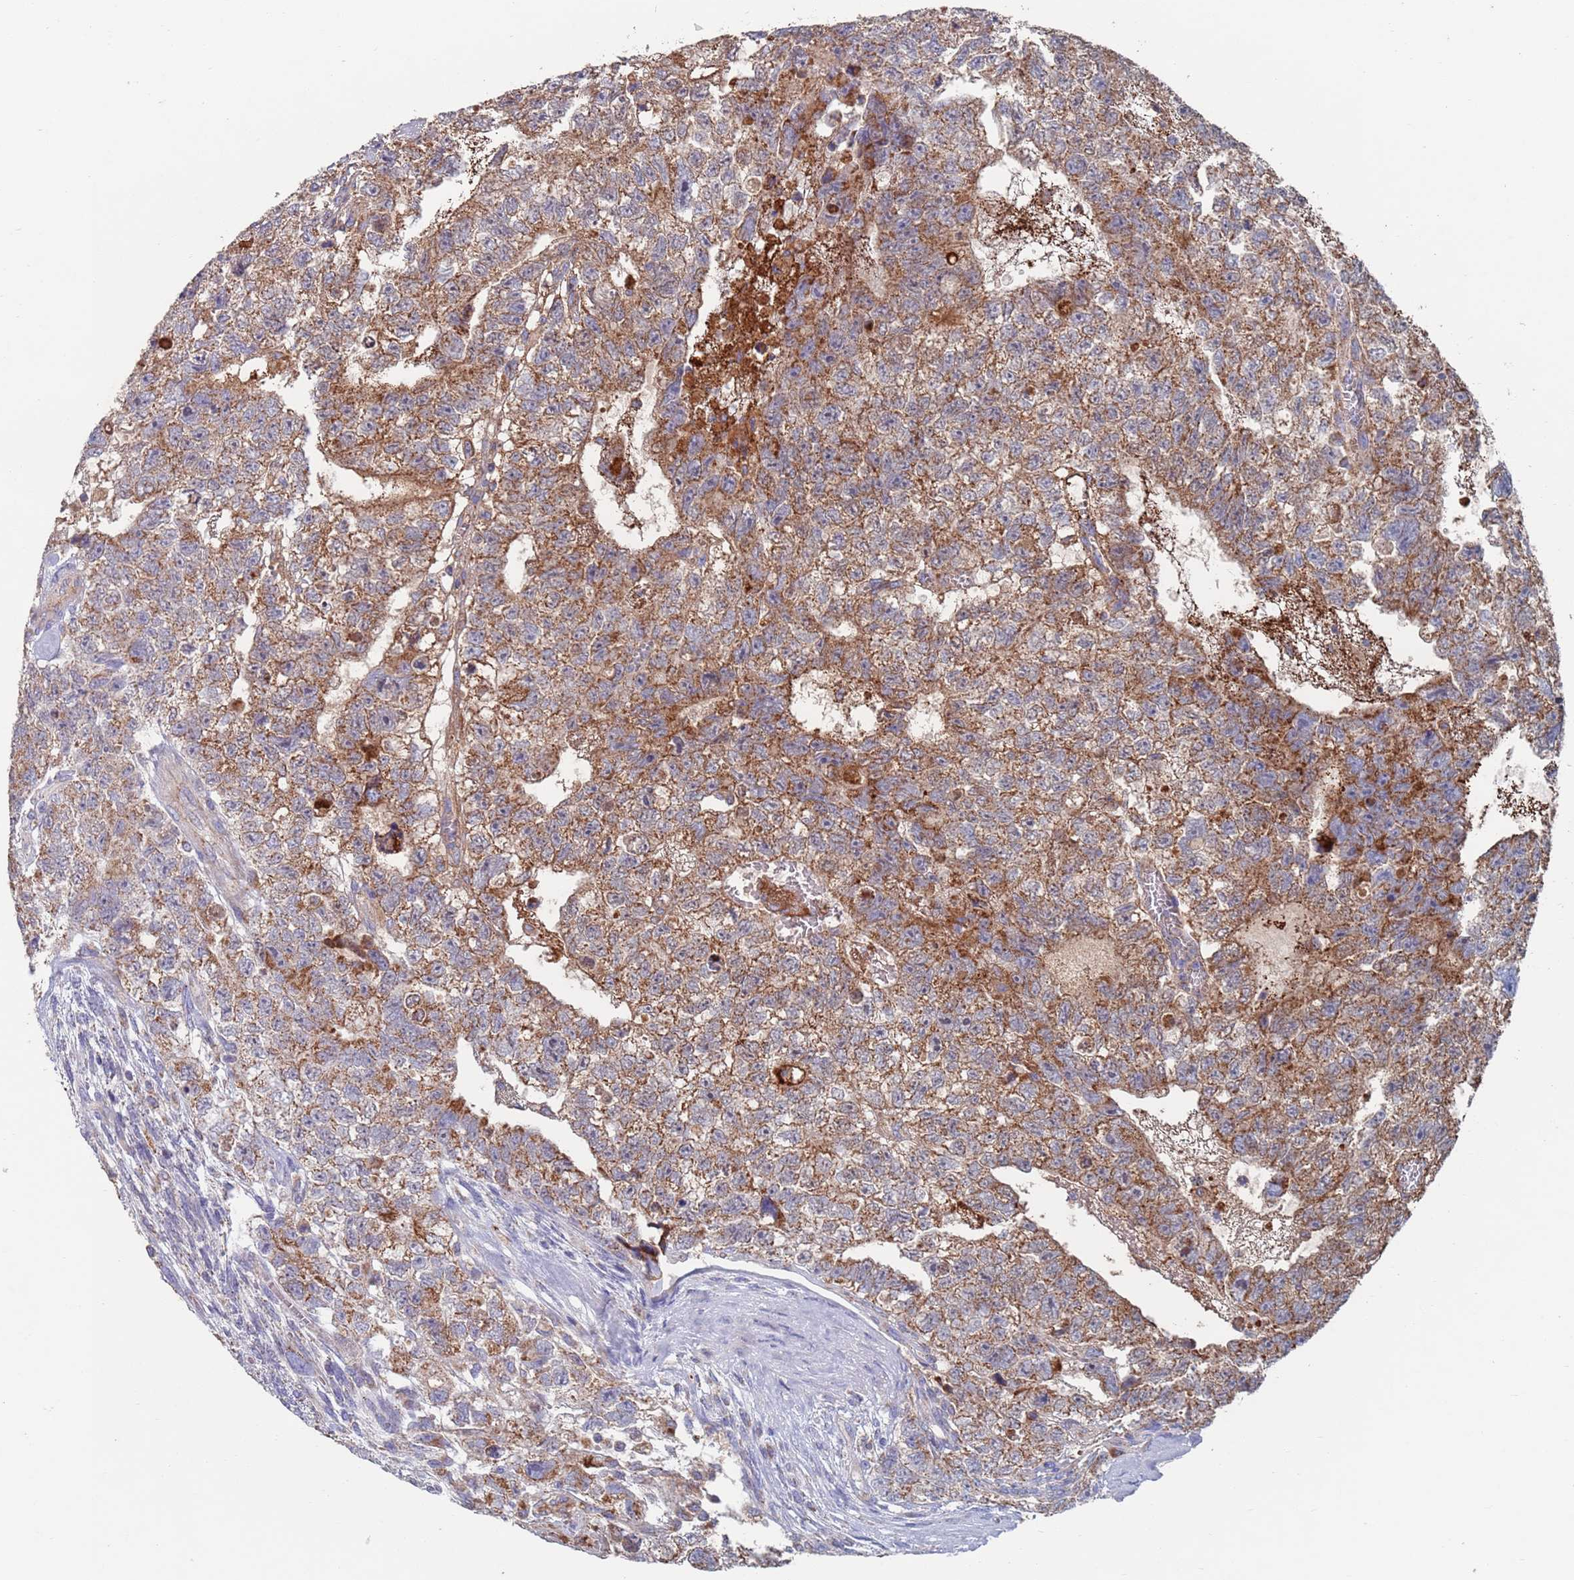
{"staining": {"intensity": "strong", "quantity": ">75%", "location": "cytoplasmic/membranous"}, "tissue": "testis cancer", "cell_type": "Tumor cells", "image_type": "cancer", "snomed": [{"axis": "morphology", "description": "Carcinoma, Embryonal, NOS"}, {"axis": "topography", "description": "Testis"}], "caption": "This micrograph demonstrates IHC staining of testis cancer (embryonal carcinoma), with high strong cytoplasmic/membranous expression in about >75% of tumor cells.", "gene": "MRPL22", "patient": {"sex": "male", "age": 26}}